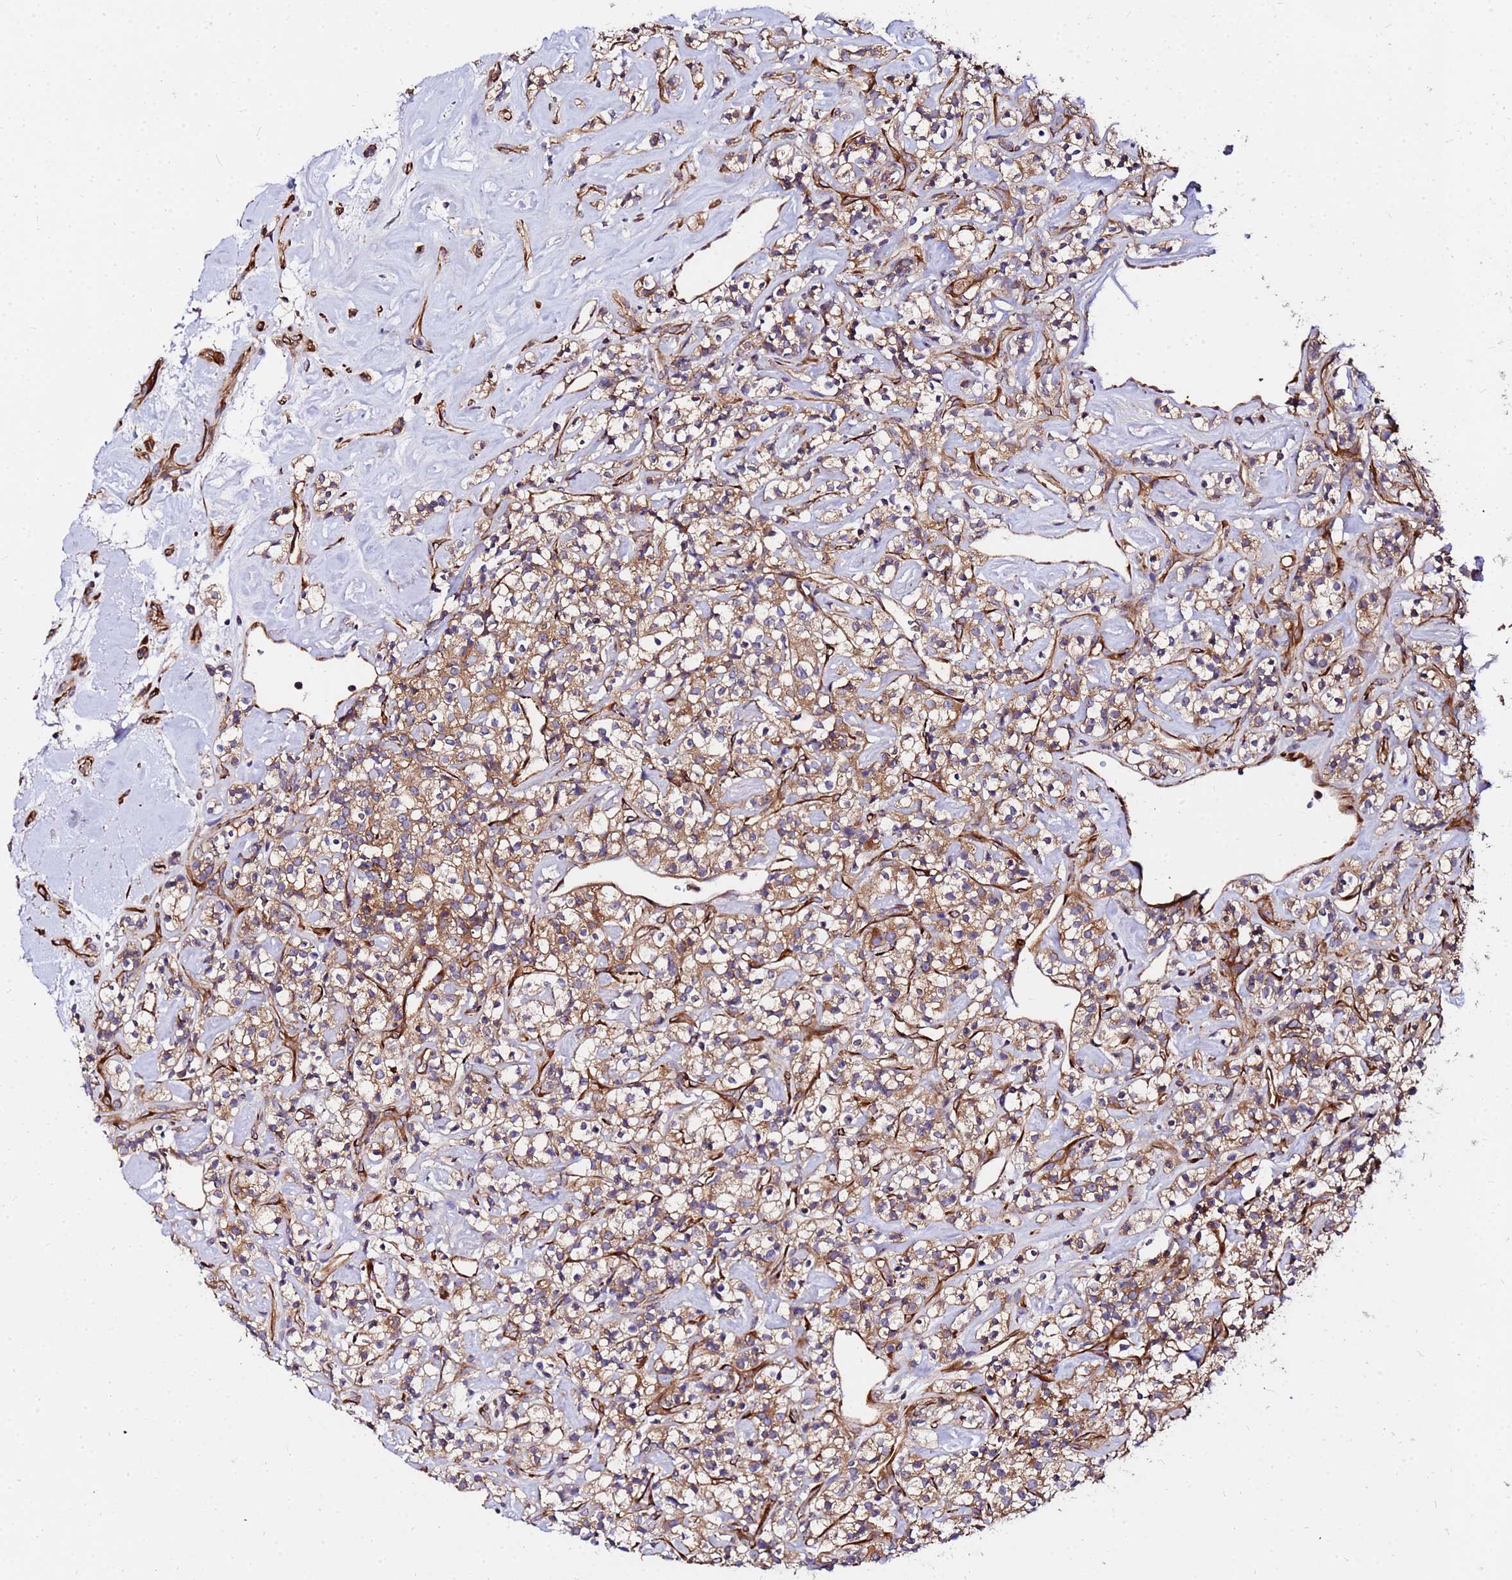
{"staining": {"intensity": "moderate", "quantity": ">75%", "location": "cytoplasmic/membranous"}, "tissue": "renal cancer", "cell_type": "Tumor cells", "image_type": "cancer", "snomed": [{"axis": "morphology", "description": "Adenocarcinoma, NOS"}, {"axis": "topography", "description": "Kidney"}], "caption": "IHC of human renal adenocarcinoma demonstrates medium levels of moderate cytoplasmic/membranous expression in about >75% of tumor cells.", "gene": "WWC2", "patient": {"sex": "male", "age": 77}}